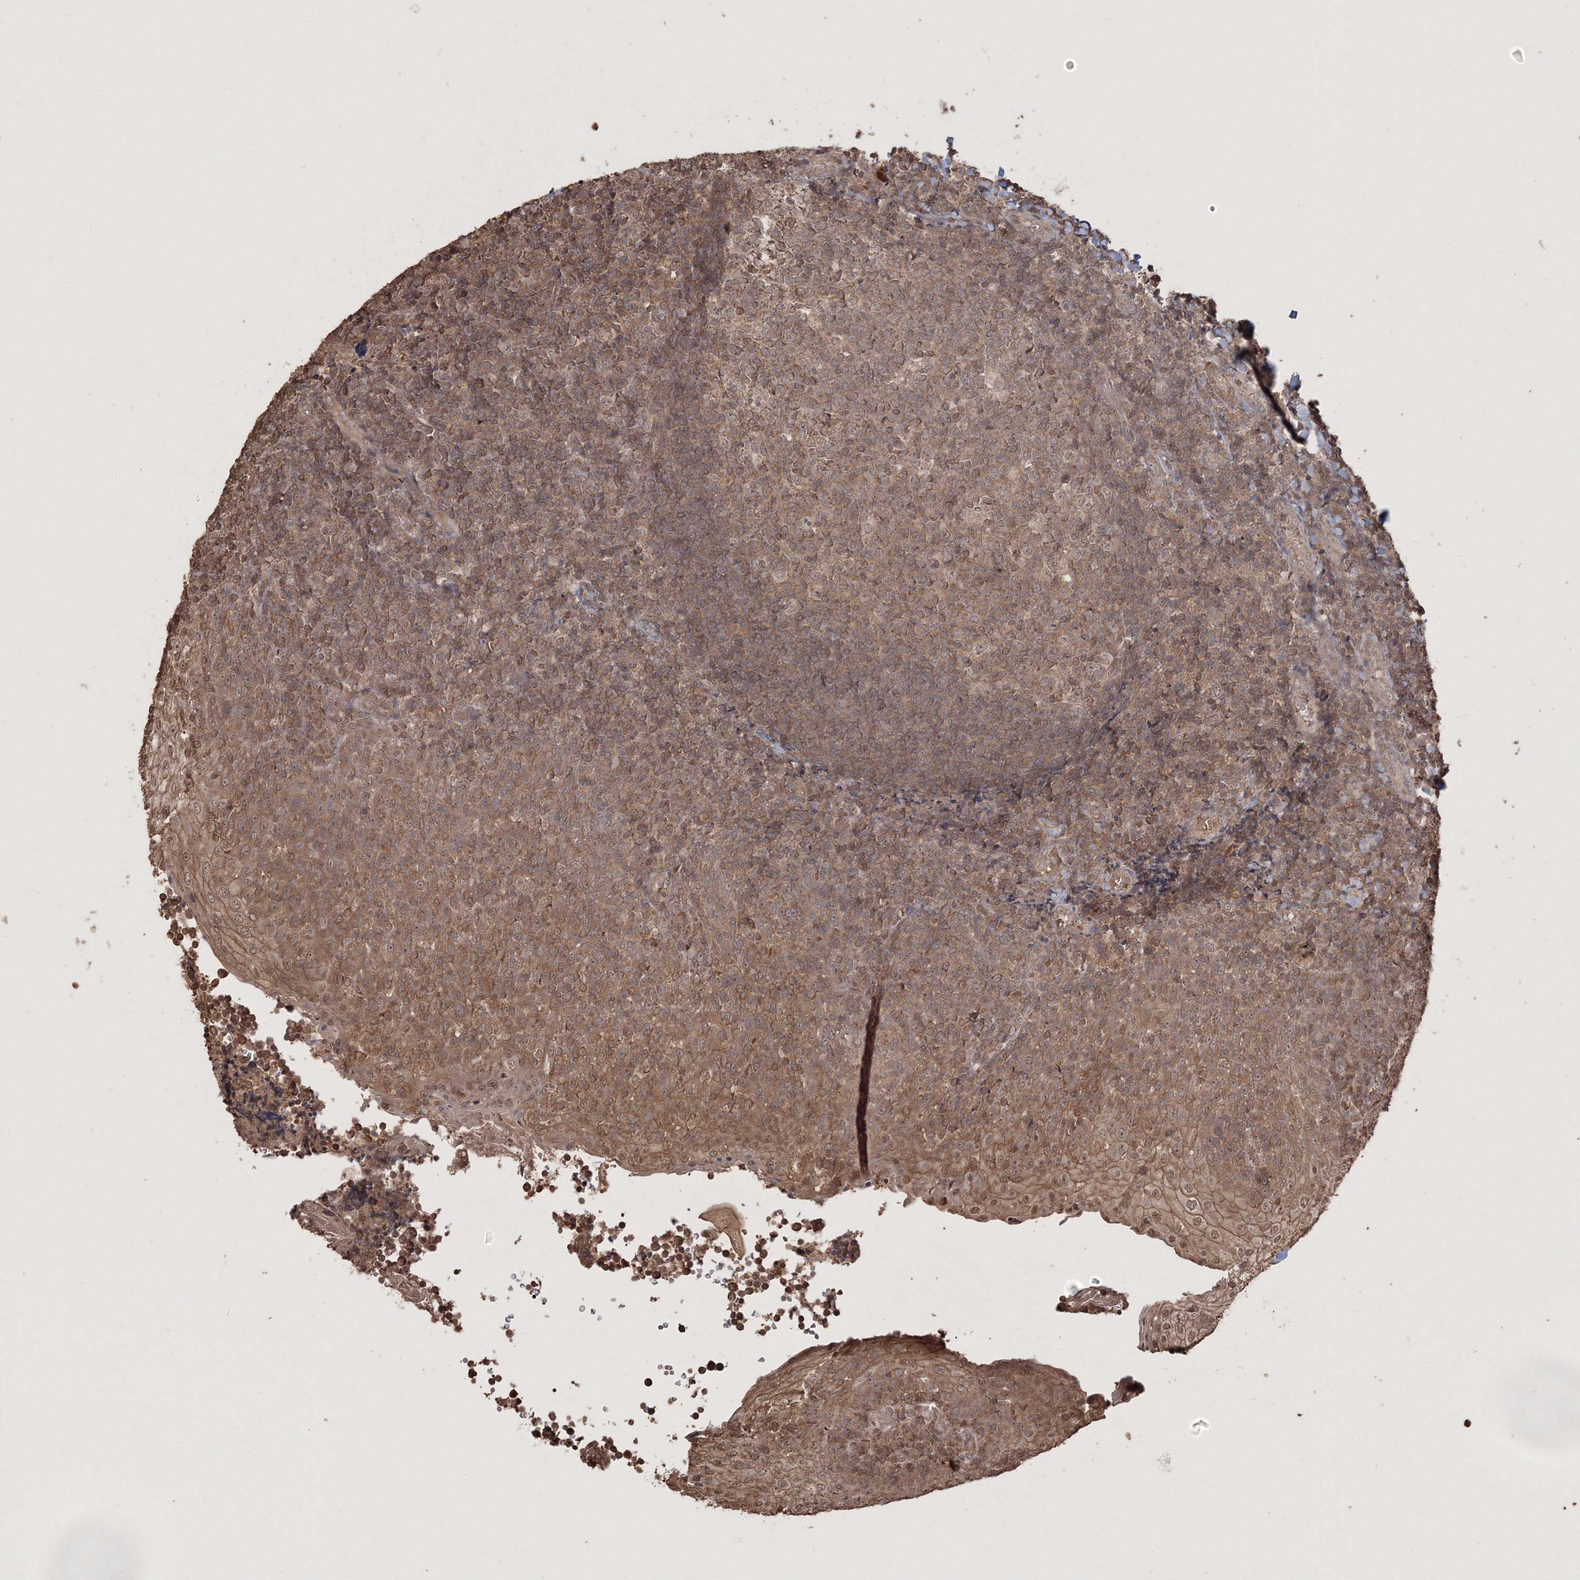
{"staining": {"intensity": "moderate", "quantity": "<25%", "location": "cytoplasmic/membranous,nuclear"}, "tissue": "tonsil", "cell_type": "Germinal center cells", "image_type": "normal", "snomed": [{"axis": "morphology", "description": "Normal tissue, NOS"}, {"axis": "topography", "description": "Tonsil"}], "caption": "Protein expression analysis of benign human tonsil reveals moderate cytoplasmic/membranous,nuclear expression in about <25% of germinal center cells. (DAB (3,3'-diaminobenzidine) IHC, brown staining for protein, blue staining for nuclei).", "gene": "CCDC122", "patient": {"sex": "female", "age": 19}}